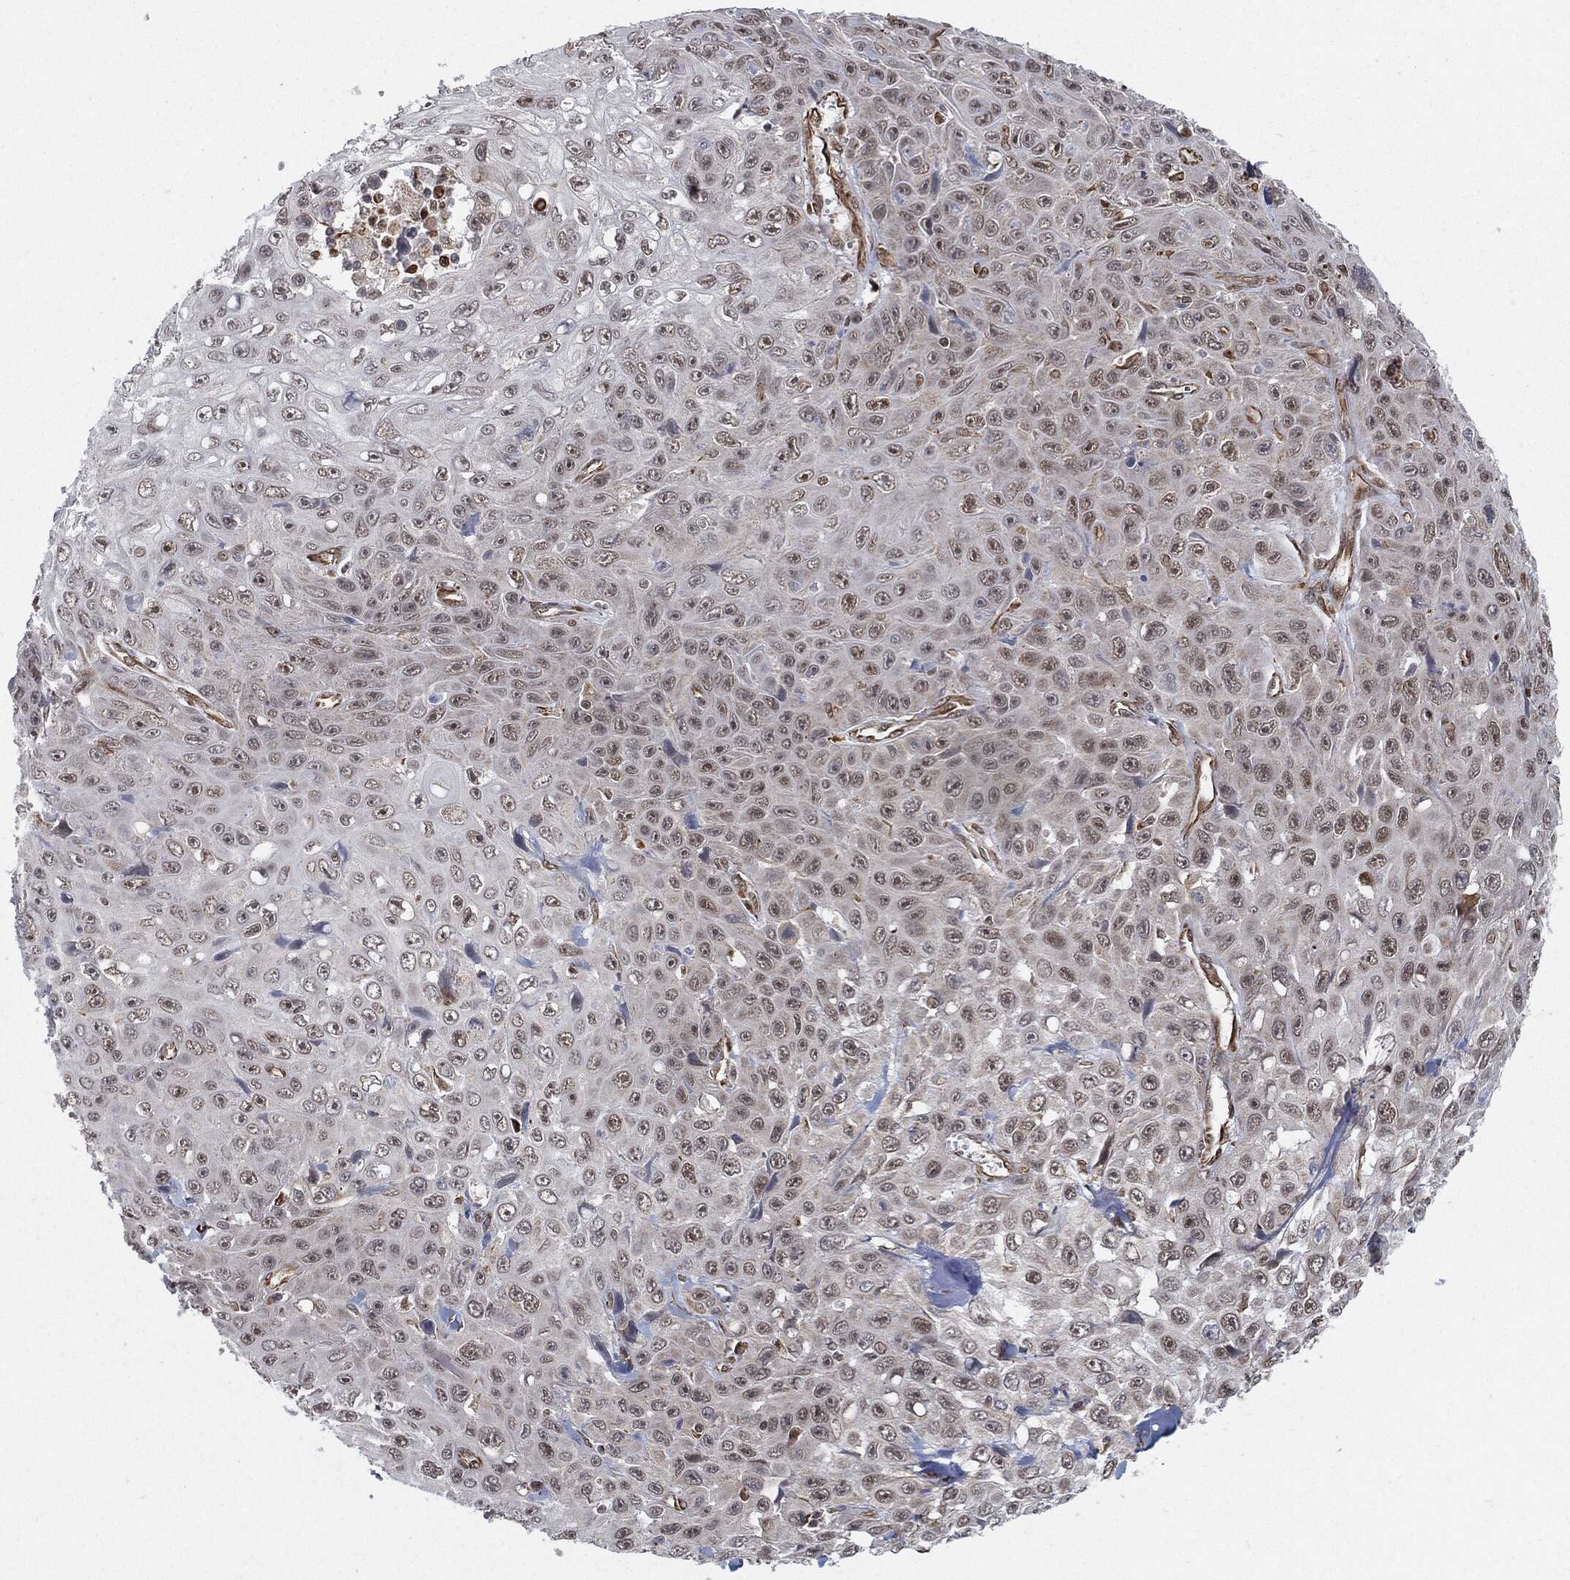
{"staining": {"intensity": "weak", "quantity": "25%-75%", "location": "nuclear"}, "tissue": "skin cancer", "cell_type": "Tumor cells", "image_type": "cancer", "snomed": [{"axis": "morphology", "description": "Squamous cell carcinoma, NOS"}, {"axis": "topography", "description": "Skin"}], "caption": "Human skin cancer (squamous cell carcinoma) stained with a protein marker displays weak staining in tumor cells.", "gene": "TP53RK", "patient": {"sex": "male", "age": 82}}